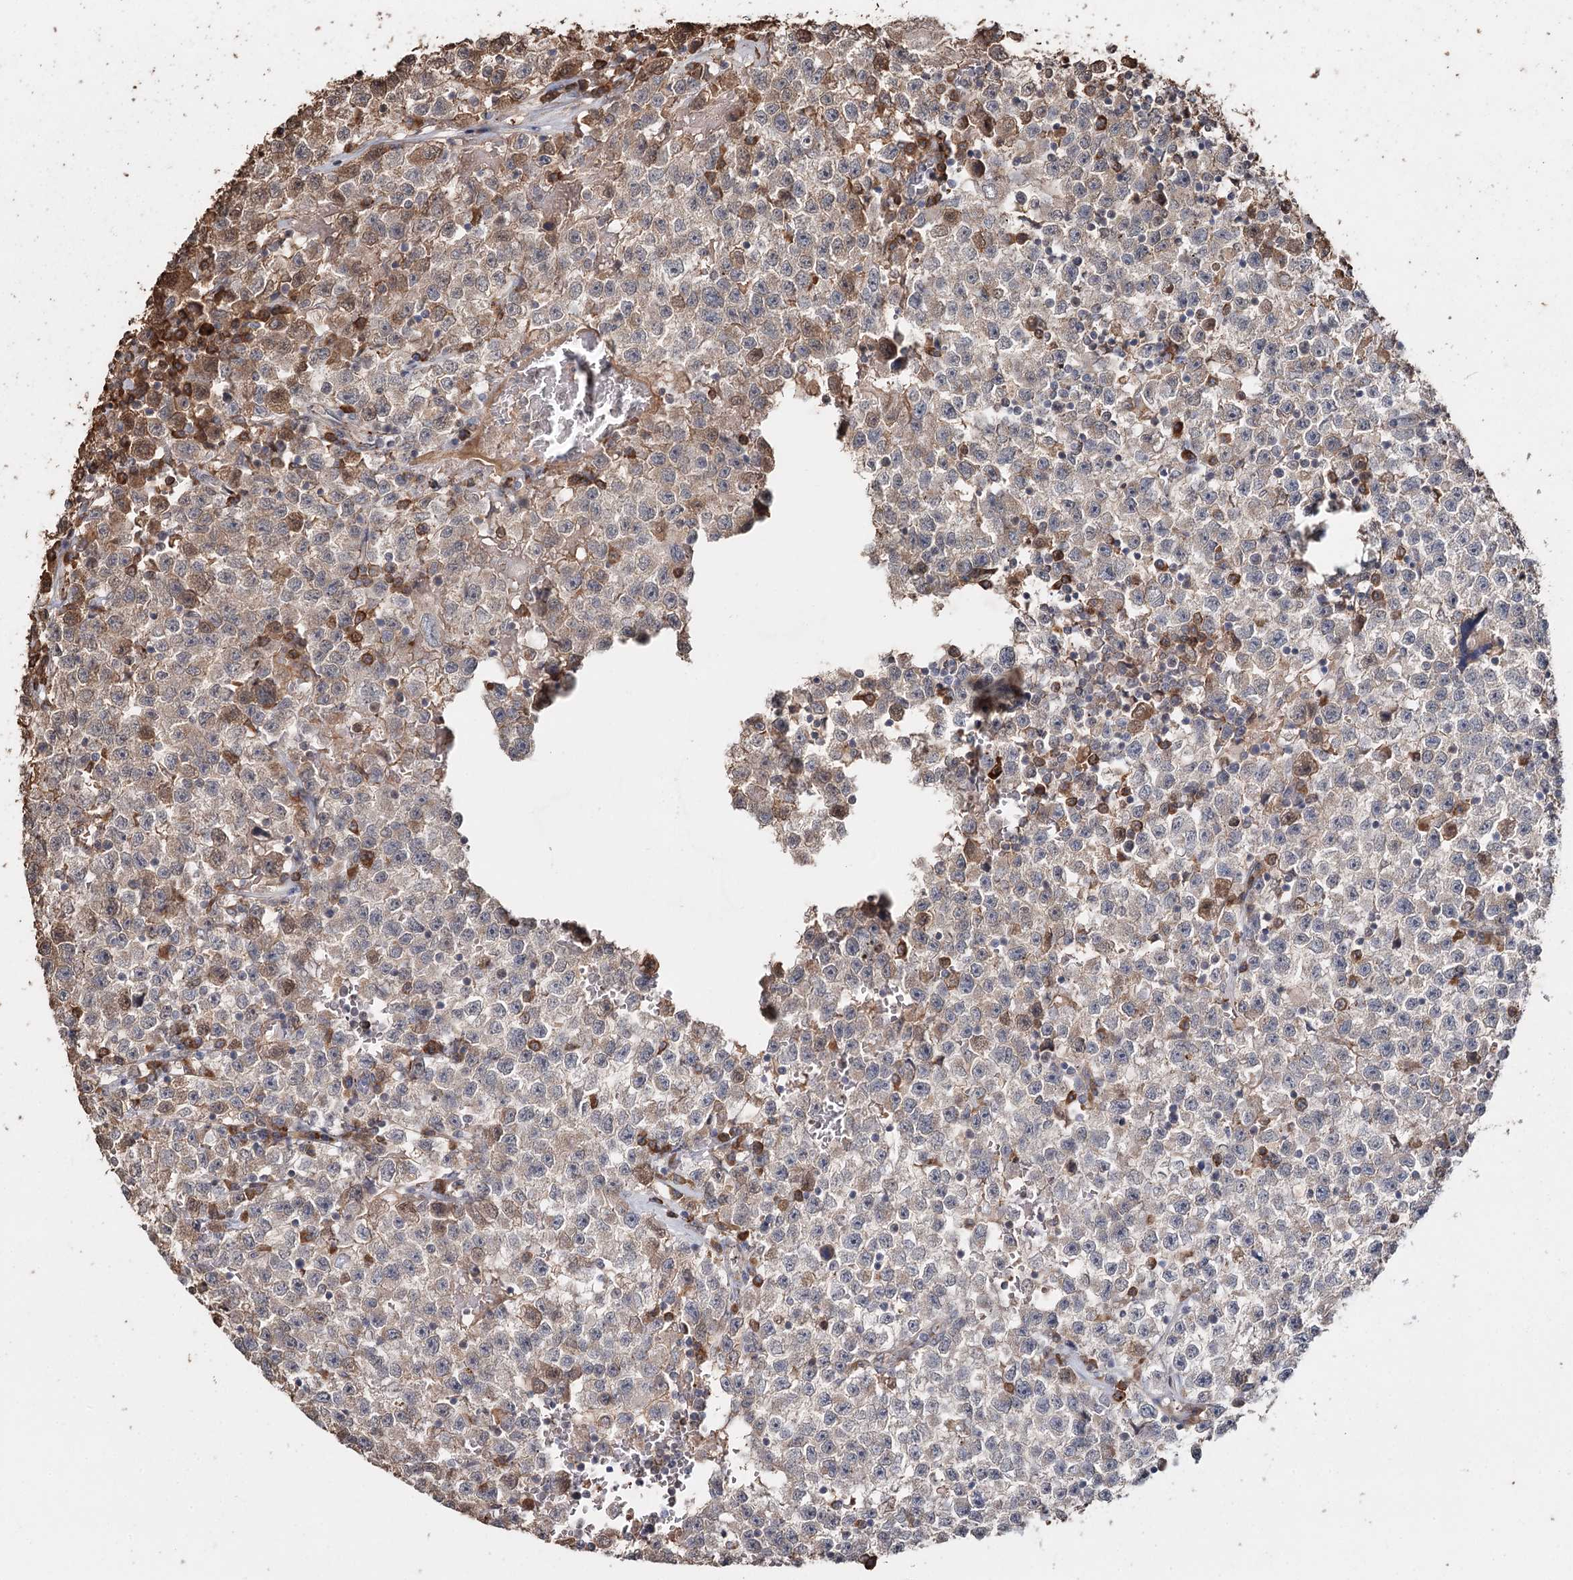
{"staining": {"intensity": "weak", "quantity": ">75%", "location": "cytoplasmic/membranous"}, "tissue": "testis cancer", "cell_type": "Tumor cells", "image_type": "cancer", "snomed": [{"axis": "morphology", "description": "Seminoma, NOS"}, {"axis": "topography", "description": "Testis"}], "caption": "This histopathology image displays testis cancer (seminoma) stained with immunohistochemistry (IHC) to label a protein in brown. The cytoplasmic/membranous of tumor cells show weak positivity for the protein. Nuclei are counter-stained blue.", "gene": "SYVN1", "patient": {"sex": "male", "age": 22}}